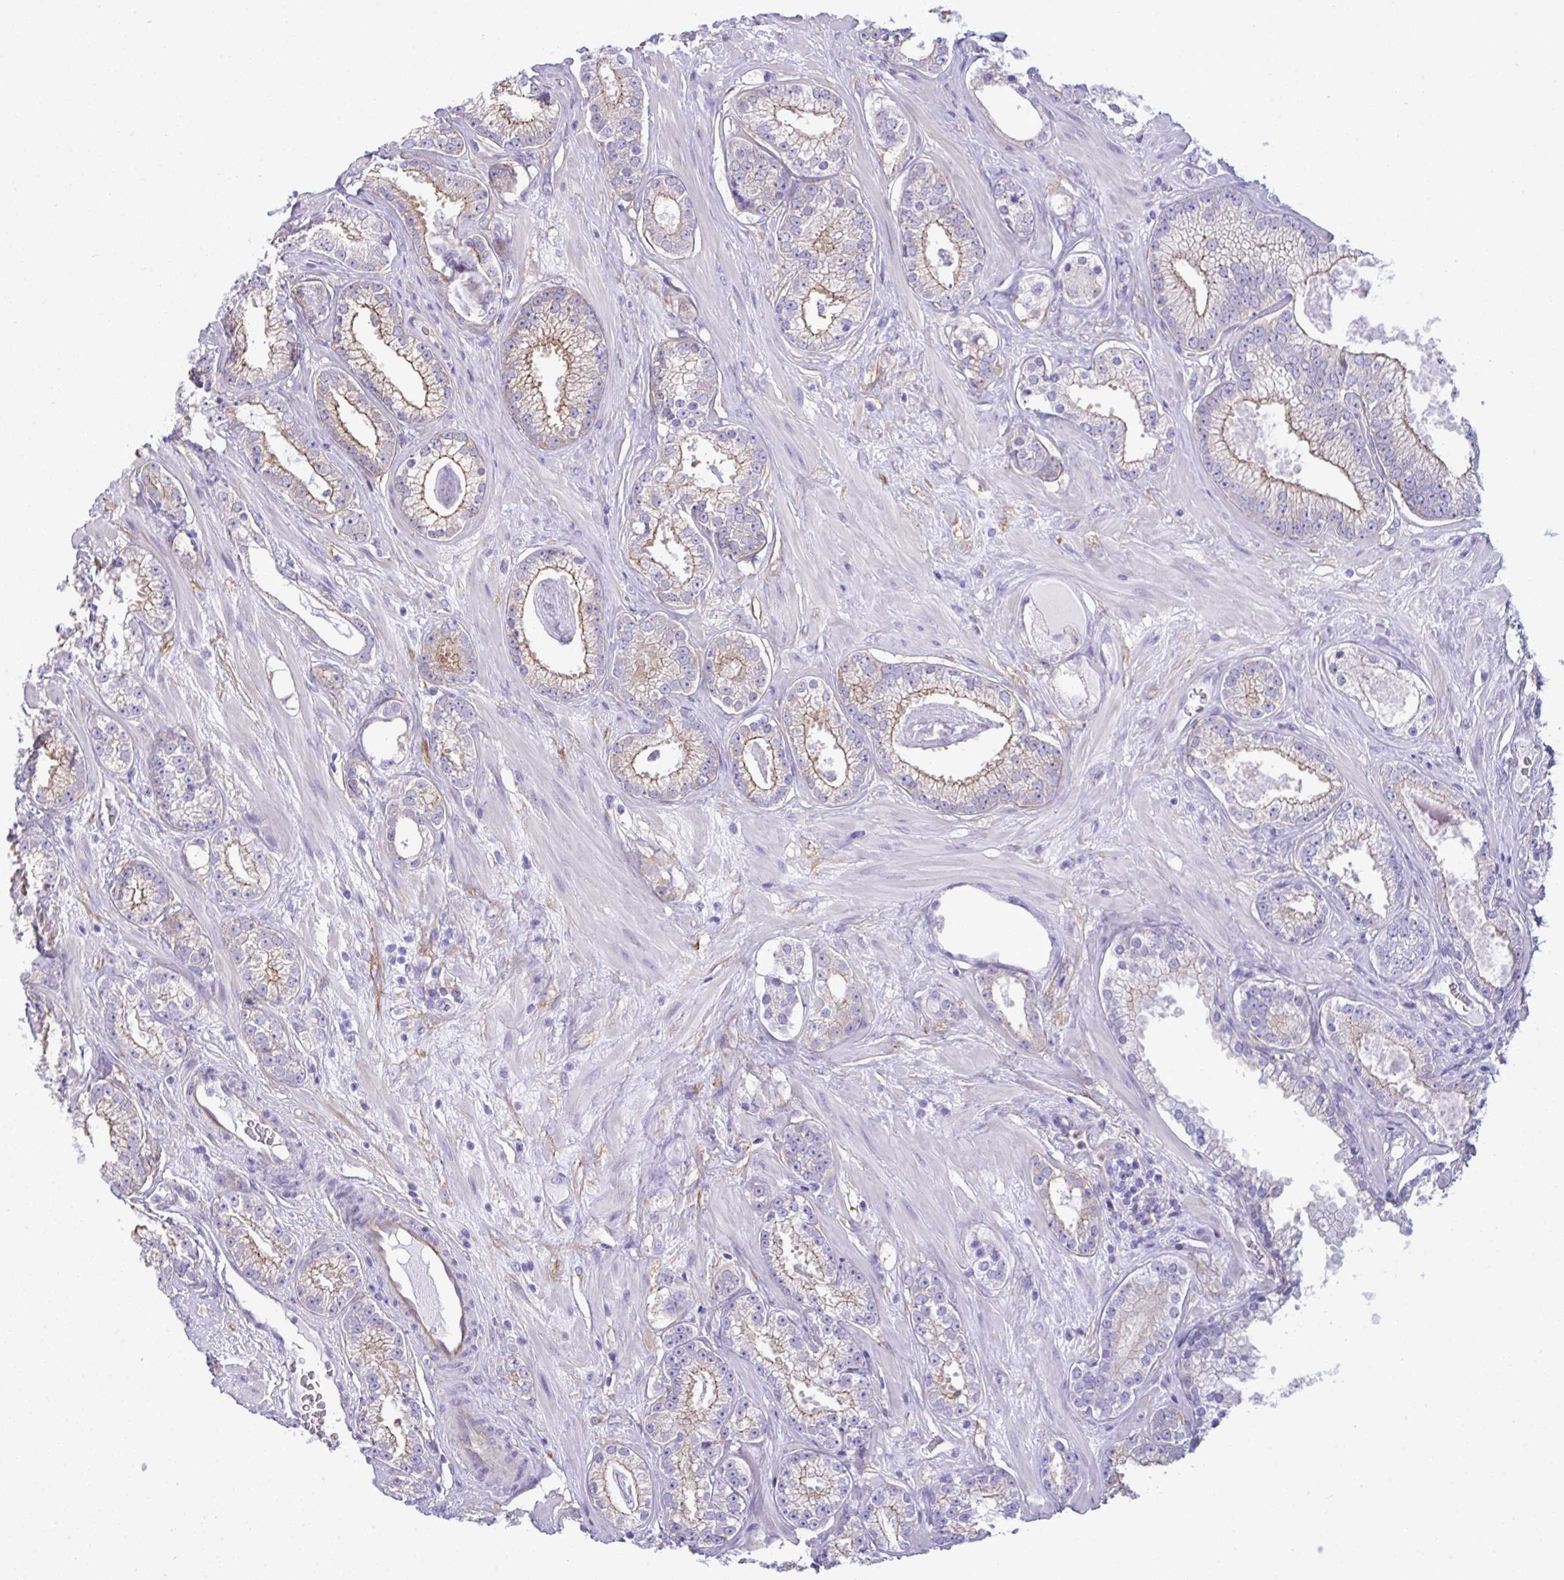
{"staining": {"intensity": "moderate", "quantity": "<25%", "location": "cytoplasmic/membranous"}, "tissue": "prostate cancer", "cell_type": "Tumor cells", "image_type": "cancer", "snomed": [{"axis": "morphology", "description": "Adenocarcinoma, High grade"}, {"axis": "topography", "description": "Prostate"}], "caption": "The histopathology image displays staining of prostate cancer (adenocarcinoma (high-grade)), revealing moderate cytoplasmic/membranous protein positivity (brown color) within tumor cells. The staining is performed using DAB brown chromogen to label protein expression. The nuclei are counter-stained blue using hematoxylin.", "gene": "MYH10", "patient": {"sex": "male", "age": 66}}